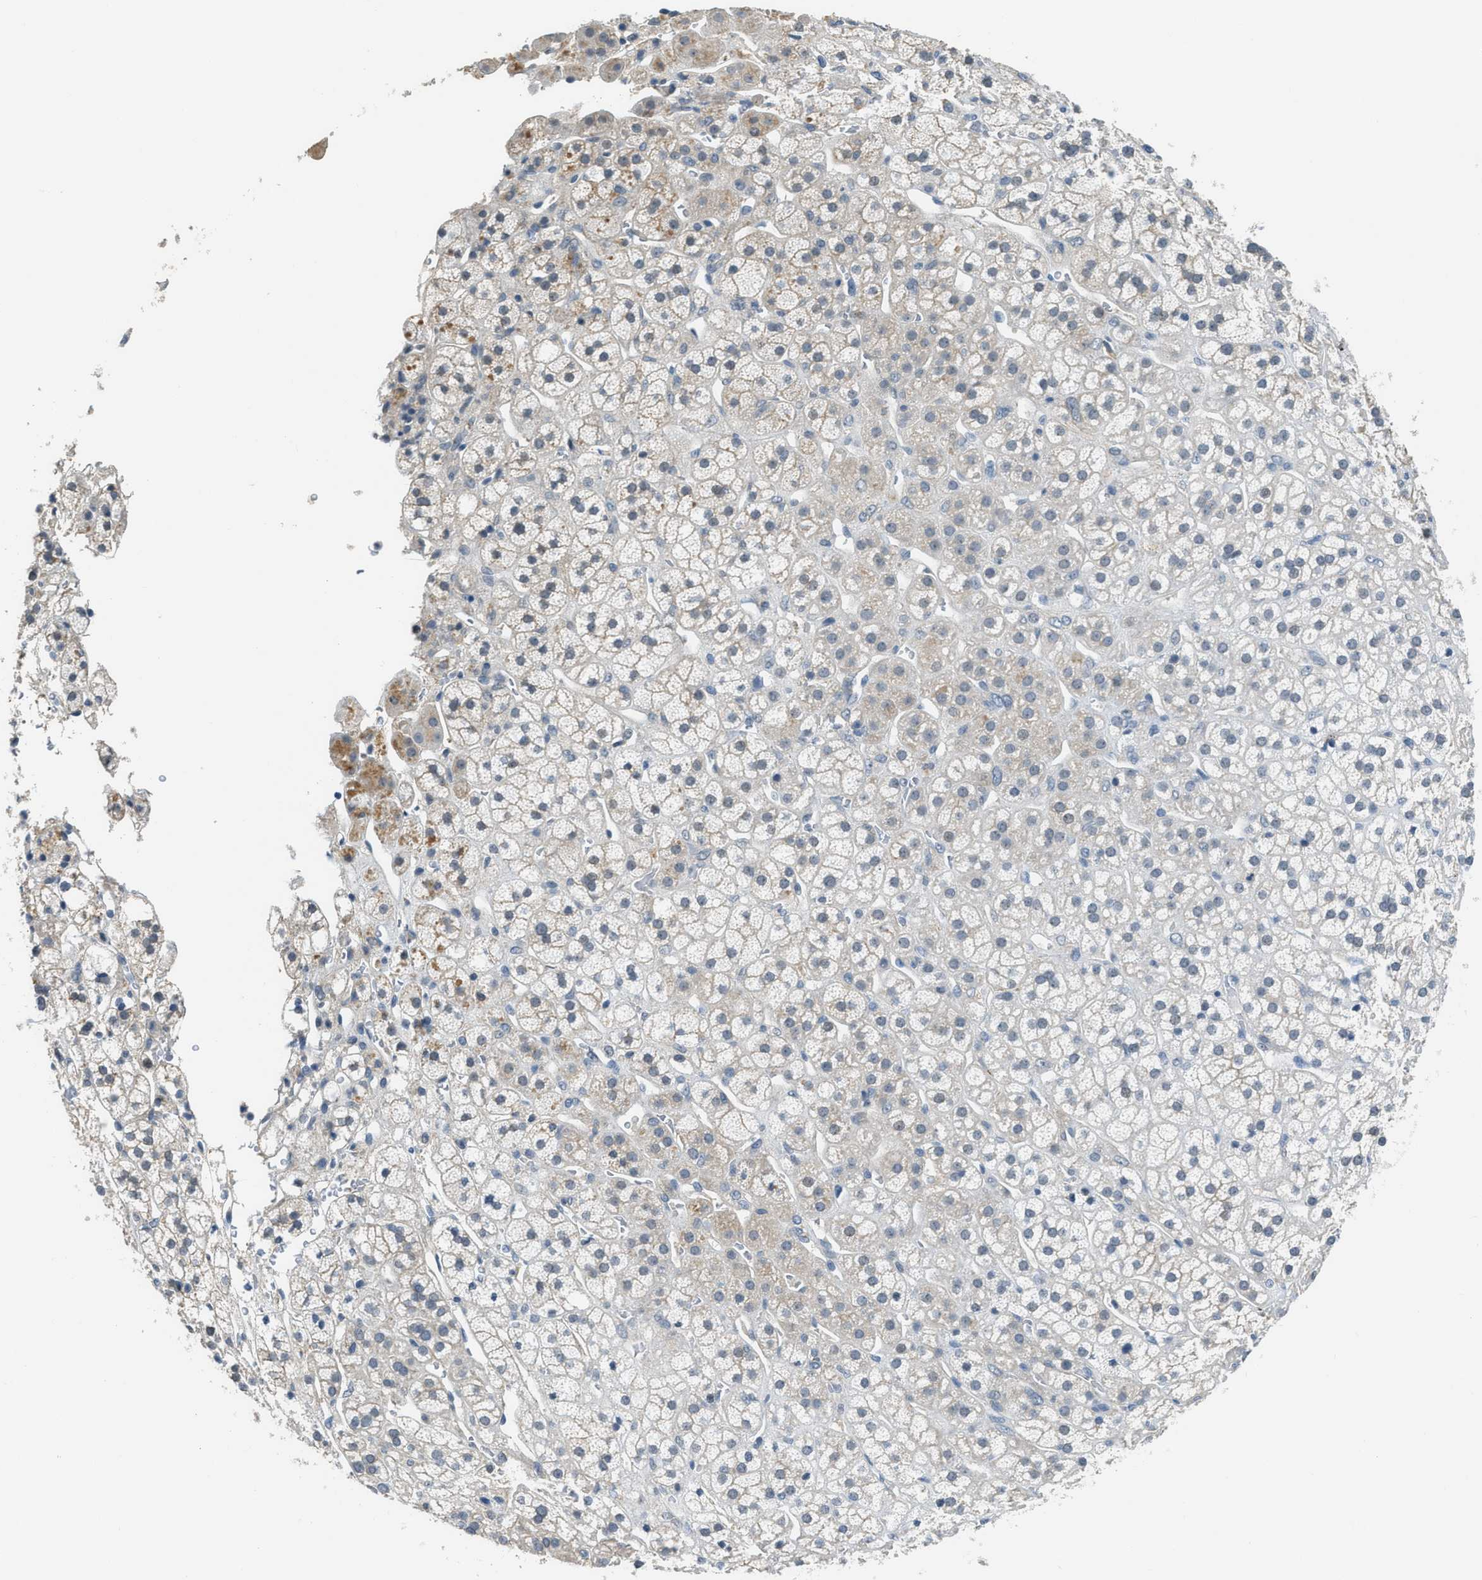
{"staining": {"intensity": "negative", "quantity": "none", "location": "none"}, "tissue": "adrenal gland", "cell_type": "Glandular cells", "image_type": "normal", "snomed": [{"axis": "morphology", "description": "Normal tissue, NOS"}, {"axis": "topography", "description": "Adrenal gland"}], "caption": "Immunohistochemistry (IHC) micrograph of unremarkable human adrenal gland stained for a protein (brown), which shows no staining in glandular cells.", "gene": "TMEM154", "patient": {"sex": "male", "age": 56}}